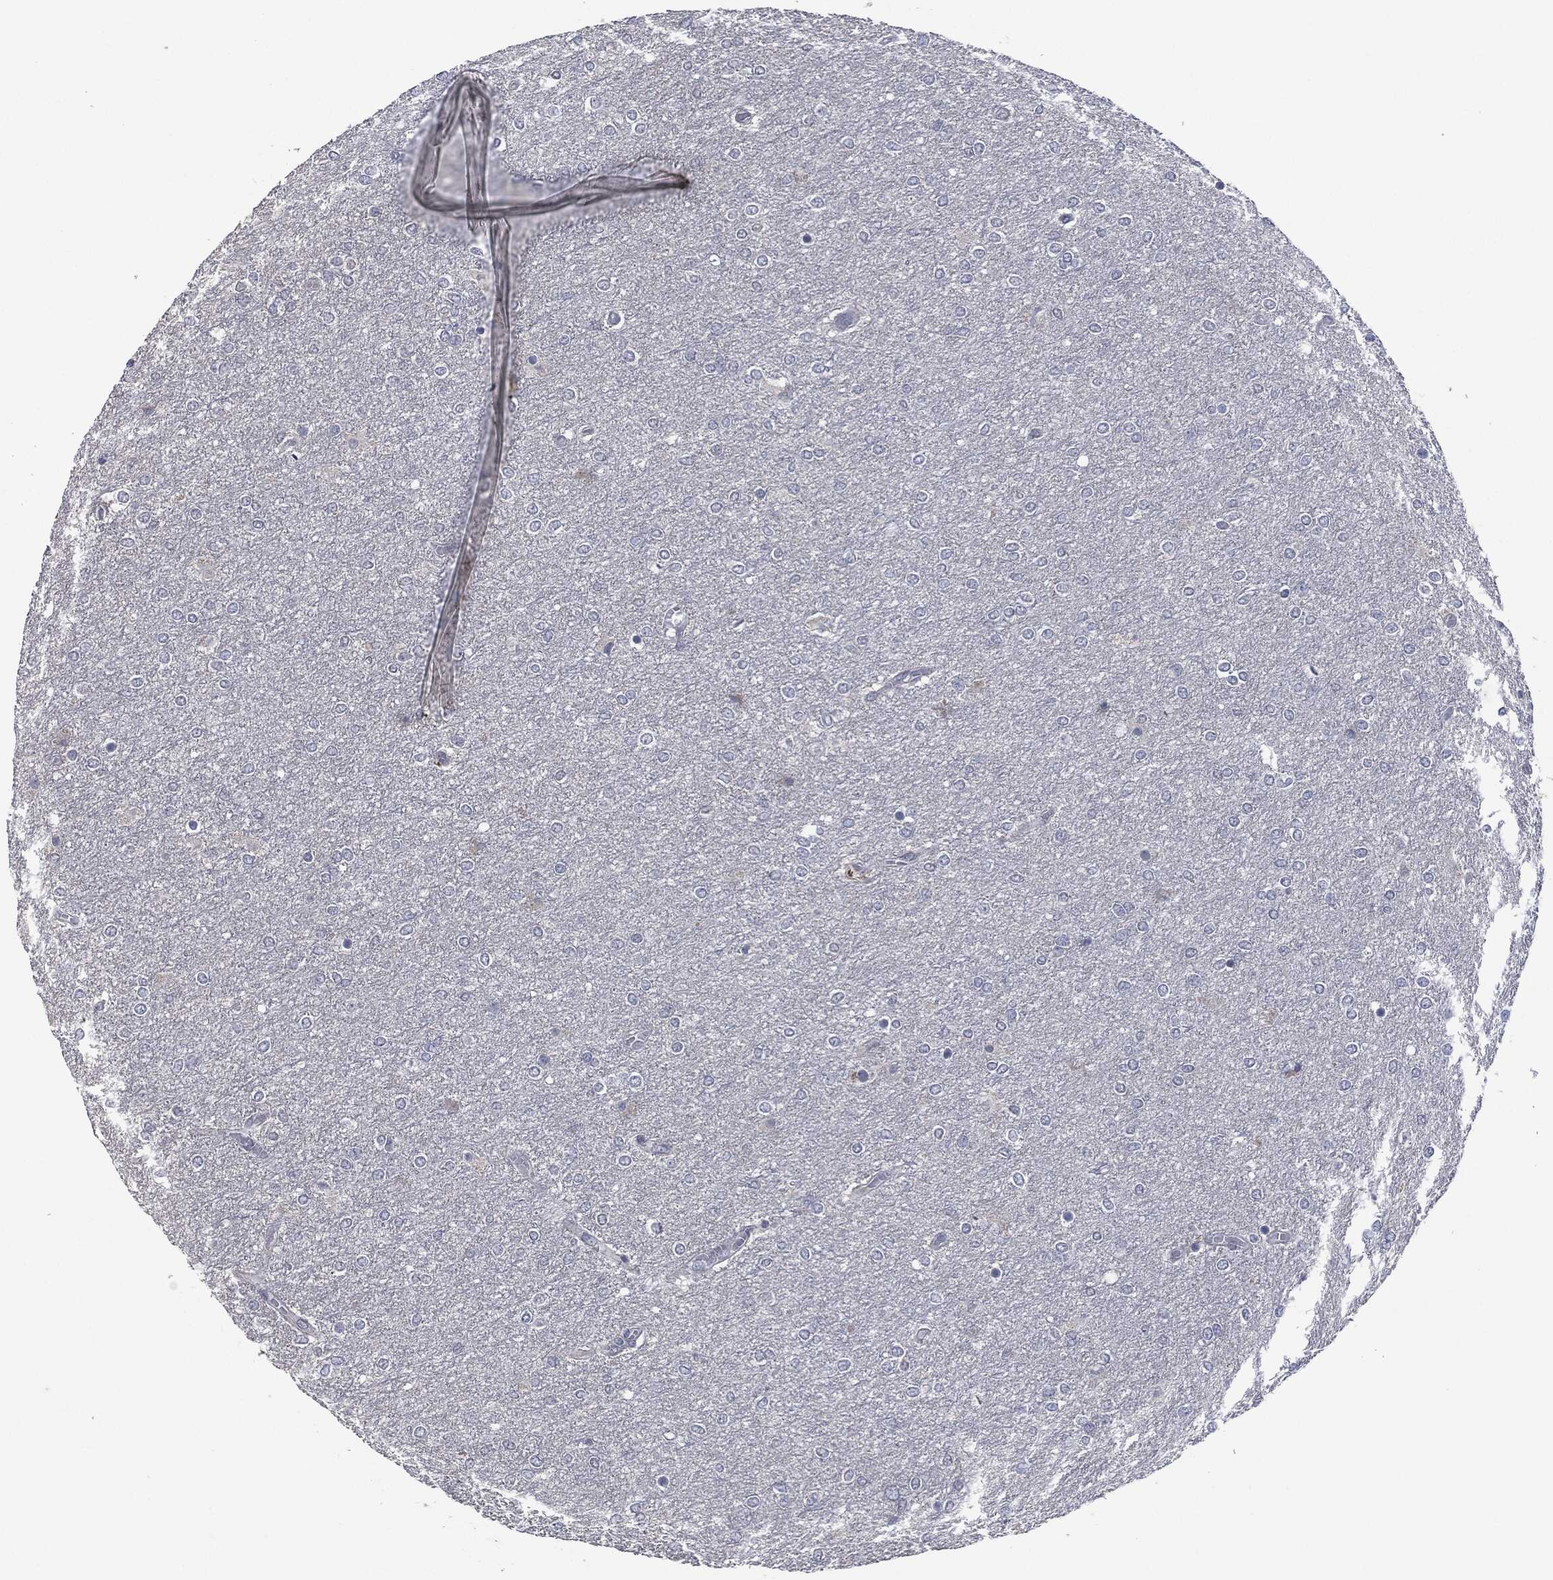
{"staining": {"intensity": "negative", "quantity": "none", "location": "none"}, "tissue": "glioma", "cell_type": "Tumor cells", "image_type": "cancer", "snomed": [{"axis": "morphology", "description": "Glioma, malignant, High grade"}, {"axis": "topography", "description": "Brain"}], "caption": "Tumor cells show no significant expression in glioma.", "gene": "IL1RN", "patient": {"sex": "female", "age": 61}}